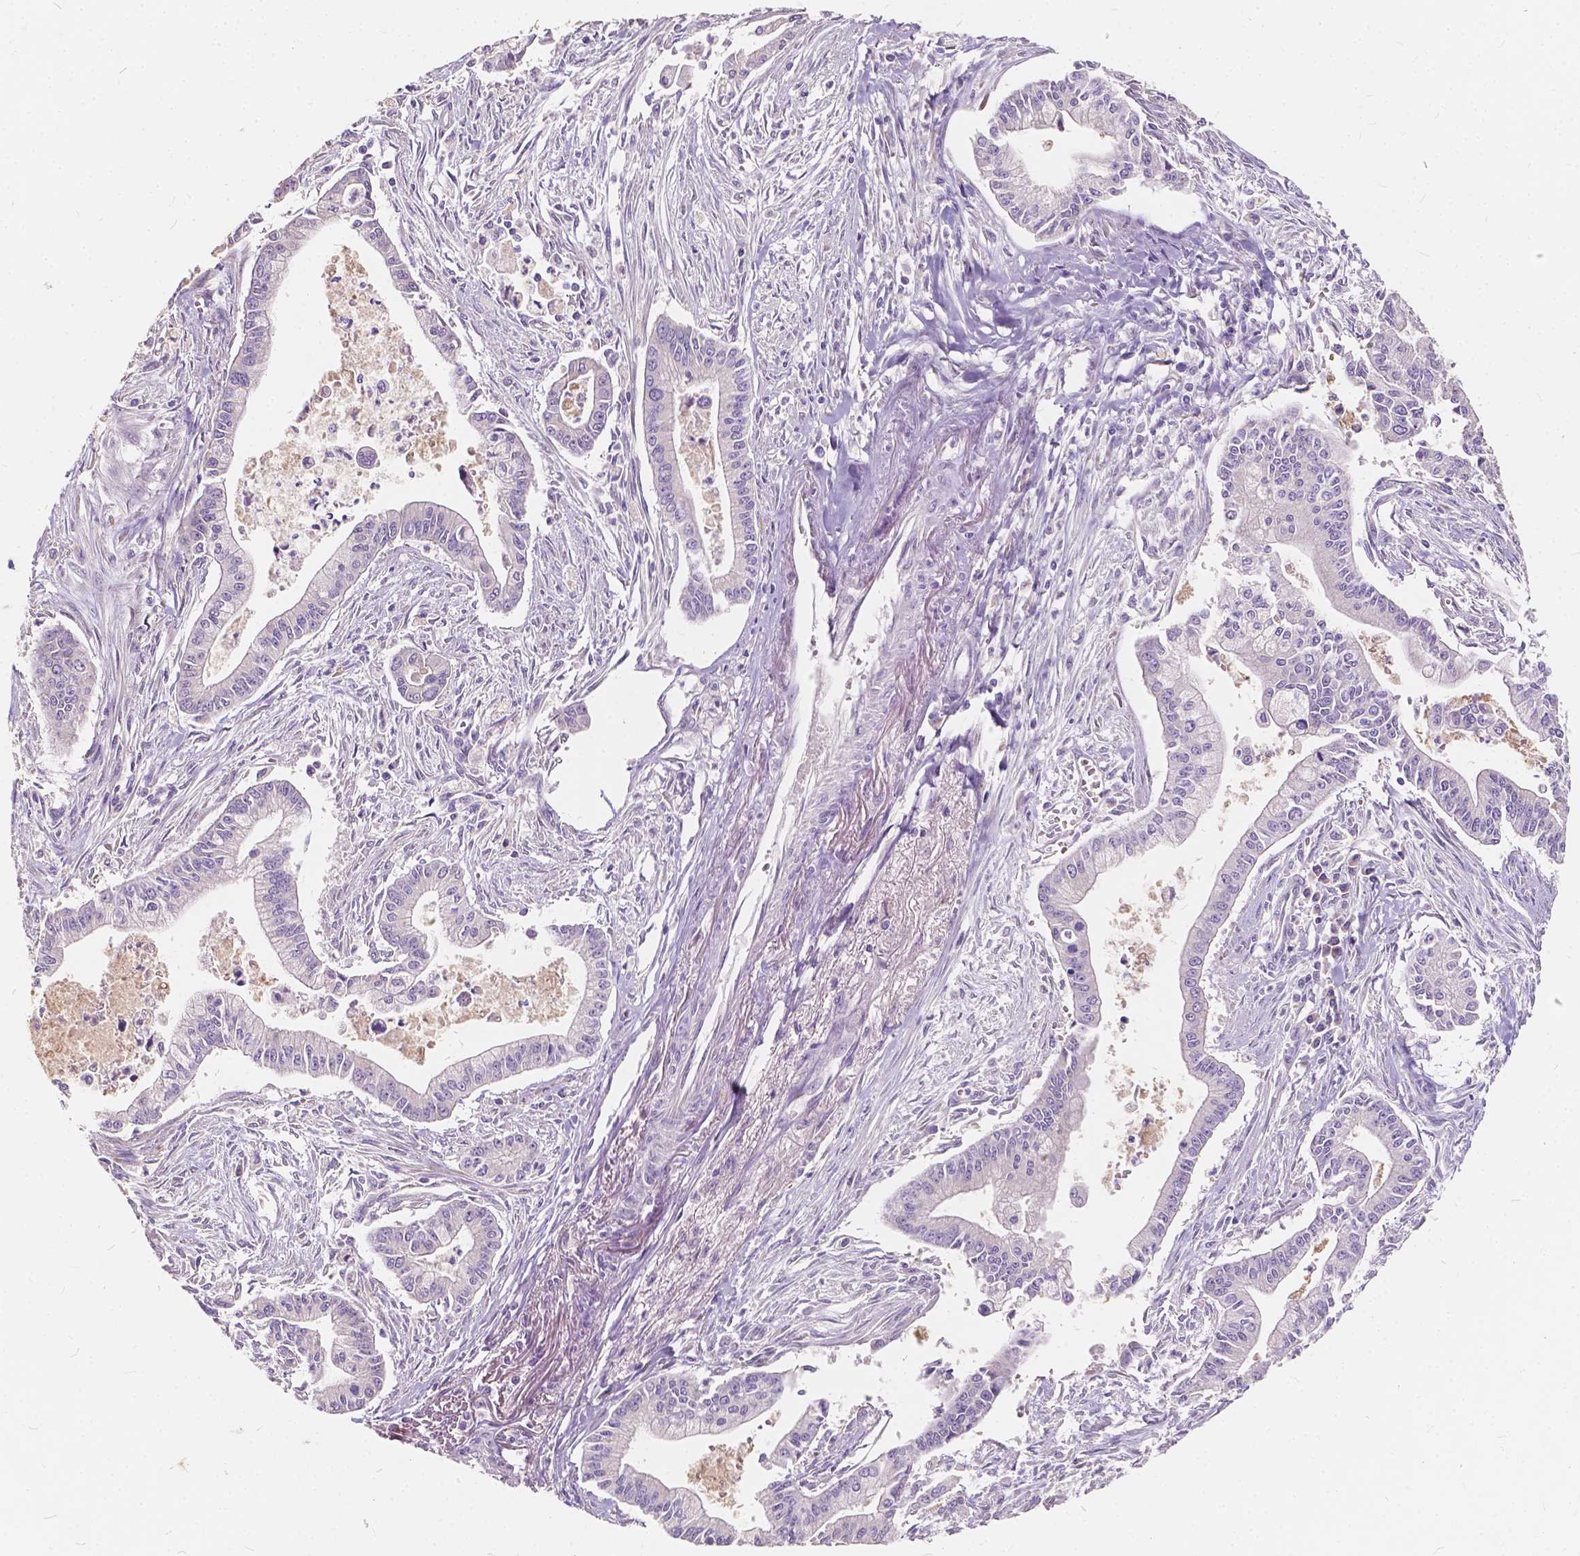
{"staining": {"intensity": "negative", "quantity": "none", "location": "none"}, "tissue": "pancreatic cancer", "cell_type": "Tumor cells", "image_type": "cancer", "snomed": [{"axis": "morphology", "description": "Adenocarcinoma, NOS"}, {"axis": "topography", "description": "Pancreas"}], "caption": "Tumor cells show no significant staining in pancreatic cancer. (DAB immunohistochemistry, high magnification).", "gene": "SLC7A8", "patient": {"sex": "female", "age": 65}}